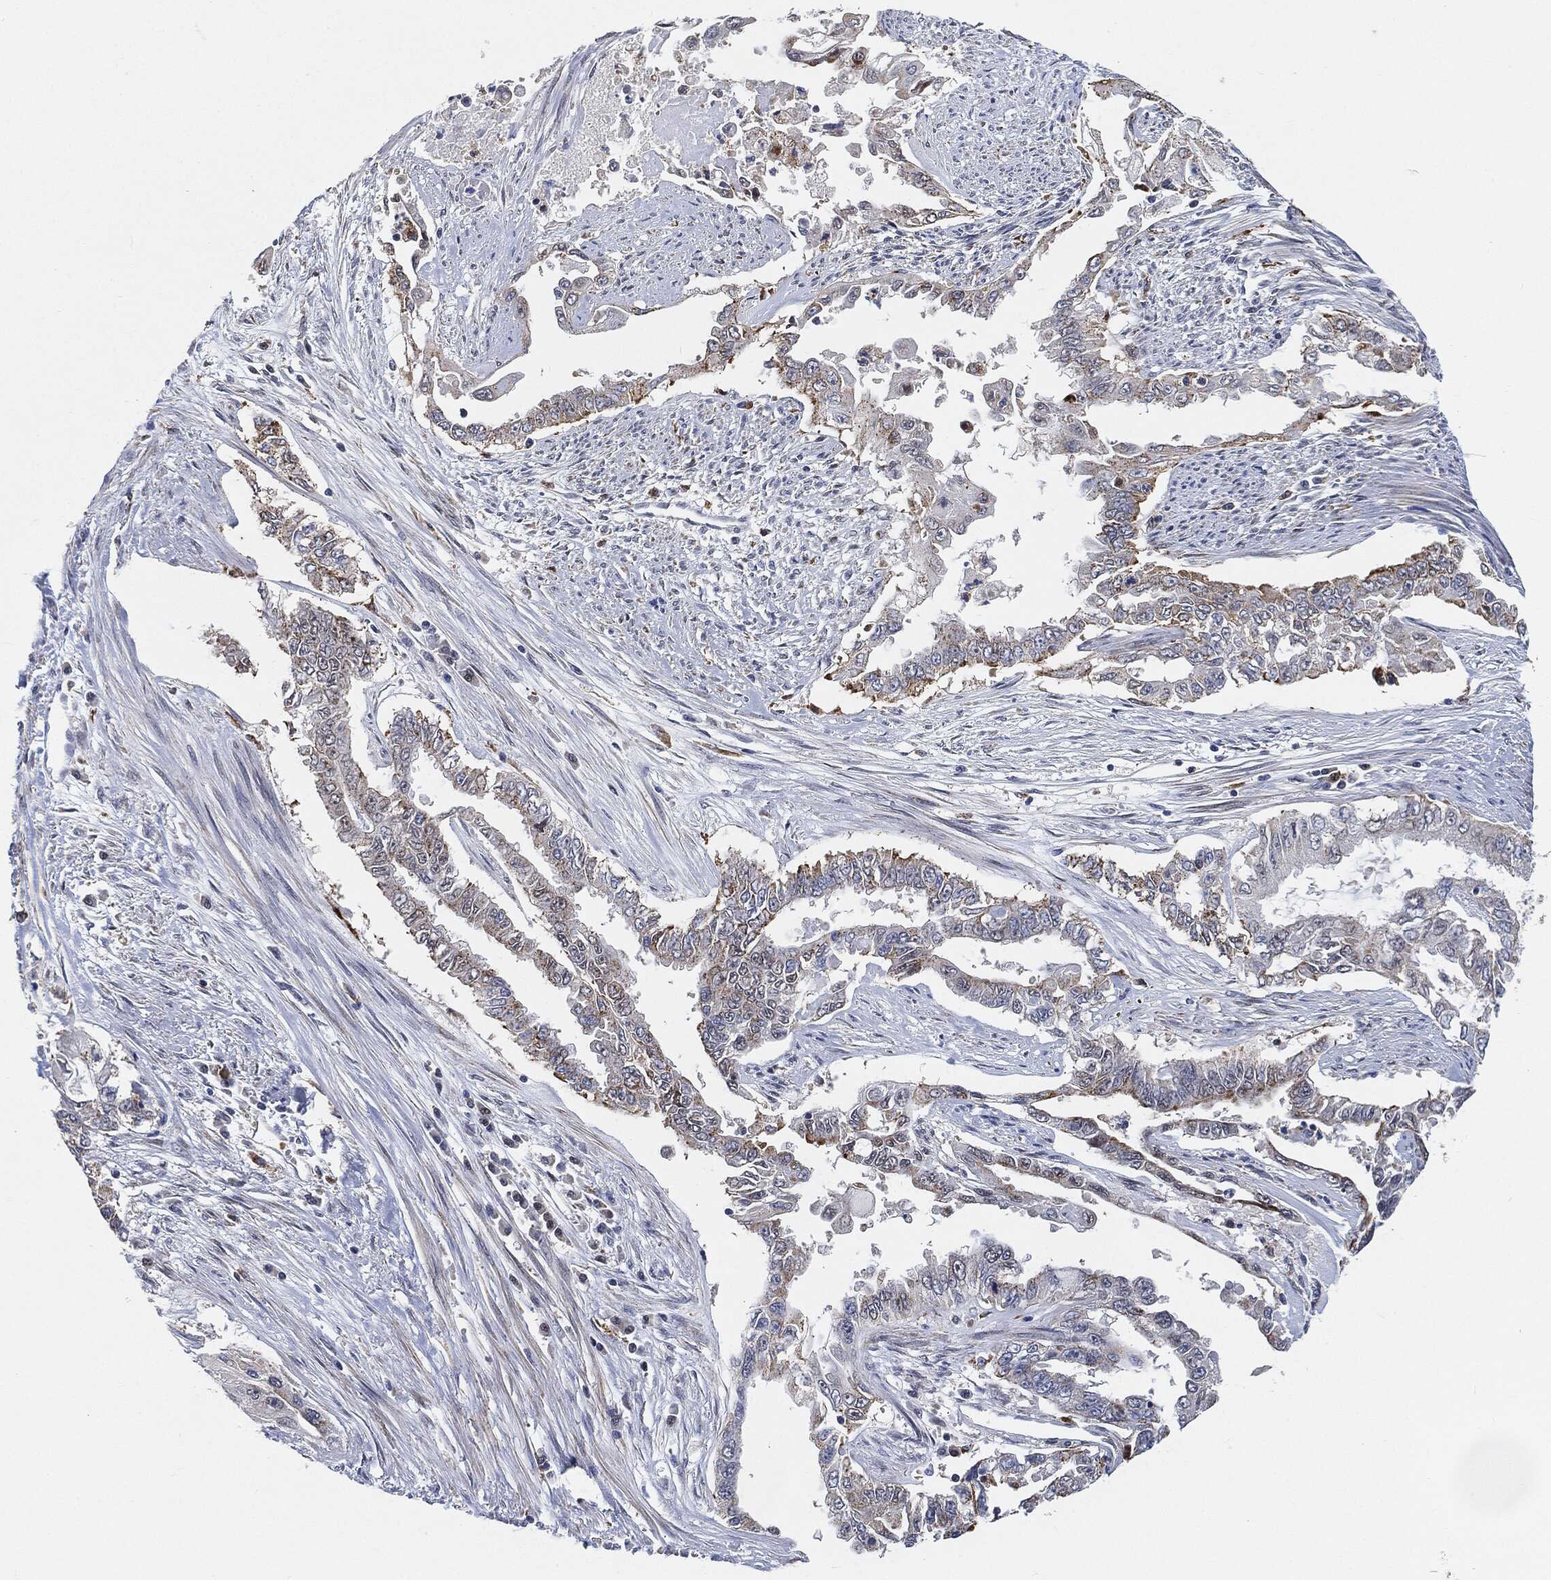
{"staining": {"intensity": "moderate", "quantity": "25%-75%", "location": "cytoplasmic/membranous"}, "tissue": "endometrial cancer", "cell_type": "Tumor cells", "image_type": "cancer", "snomed": [{"axis": "morphology", "description": "Adenocarcinoma, NOS"}, {"axis": "topography", "description": "Uterus"}], "caption": "Adenocarcinoma (endometrial) stained with immunohistochemistry displays moderate cytoplasmic/membranous positivity in about 25%-75% of tumor cells.", "gene": "VSIG4", "patient": {"sex": "female", "age": 59}}